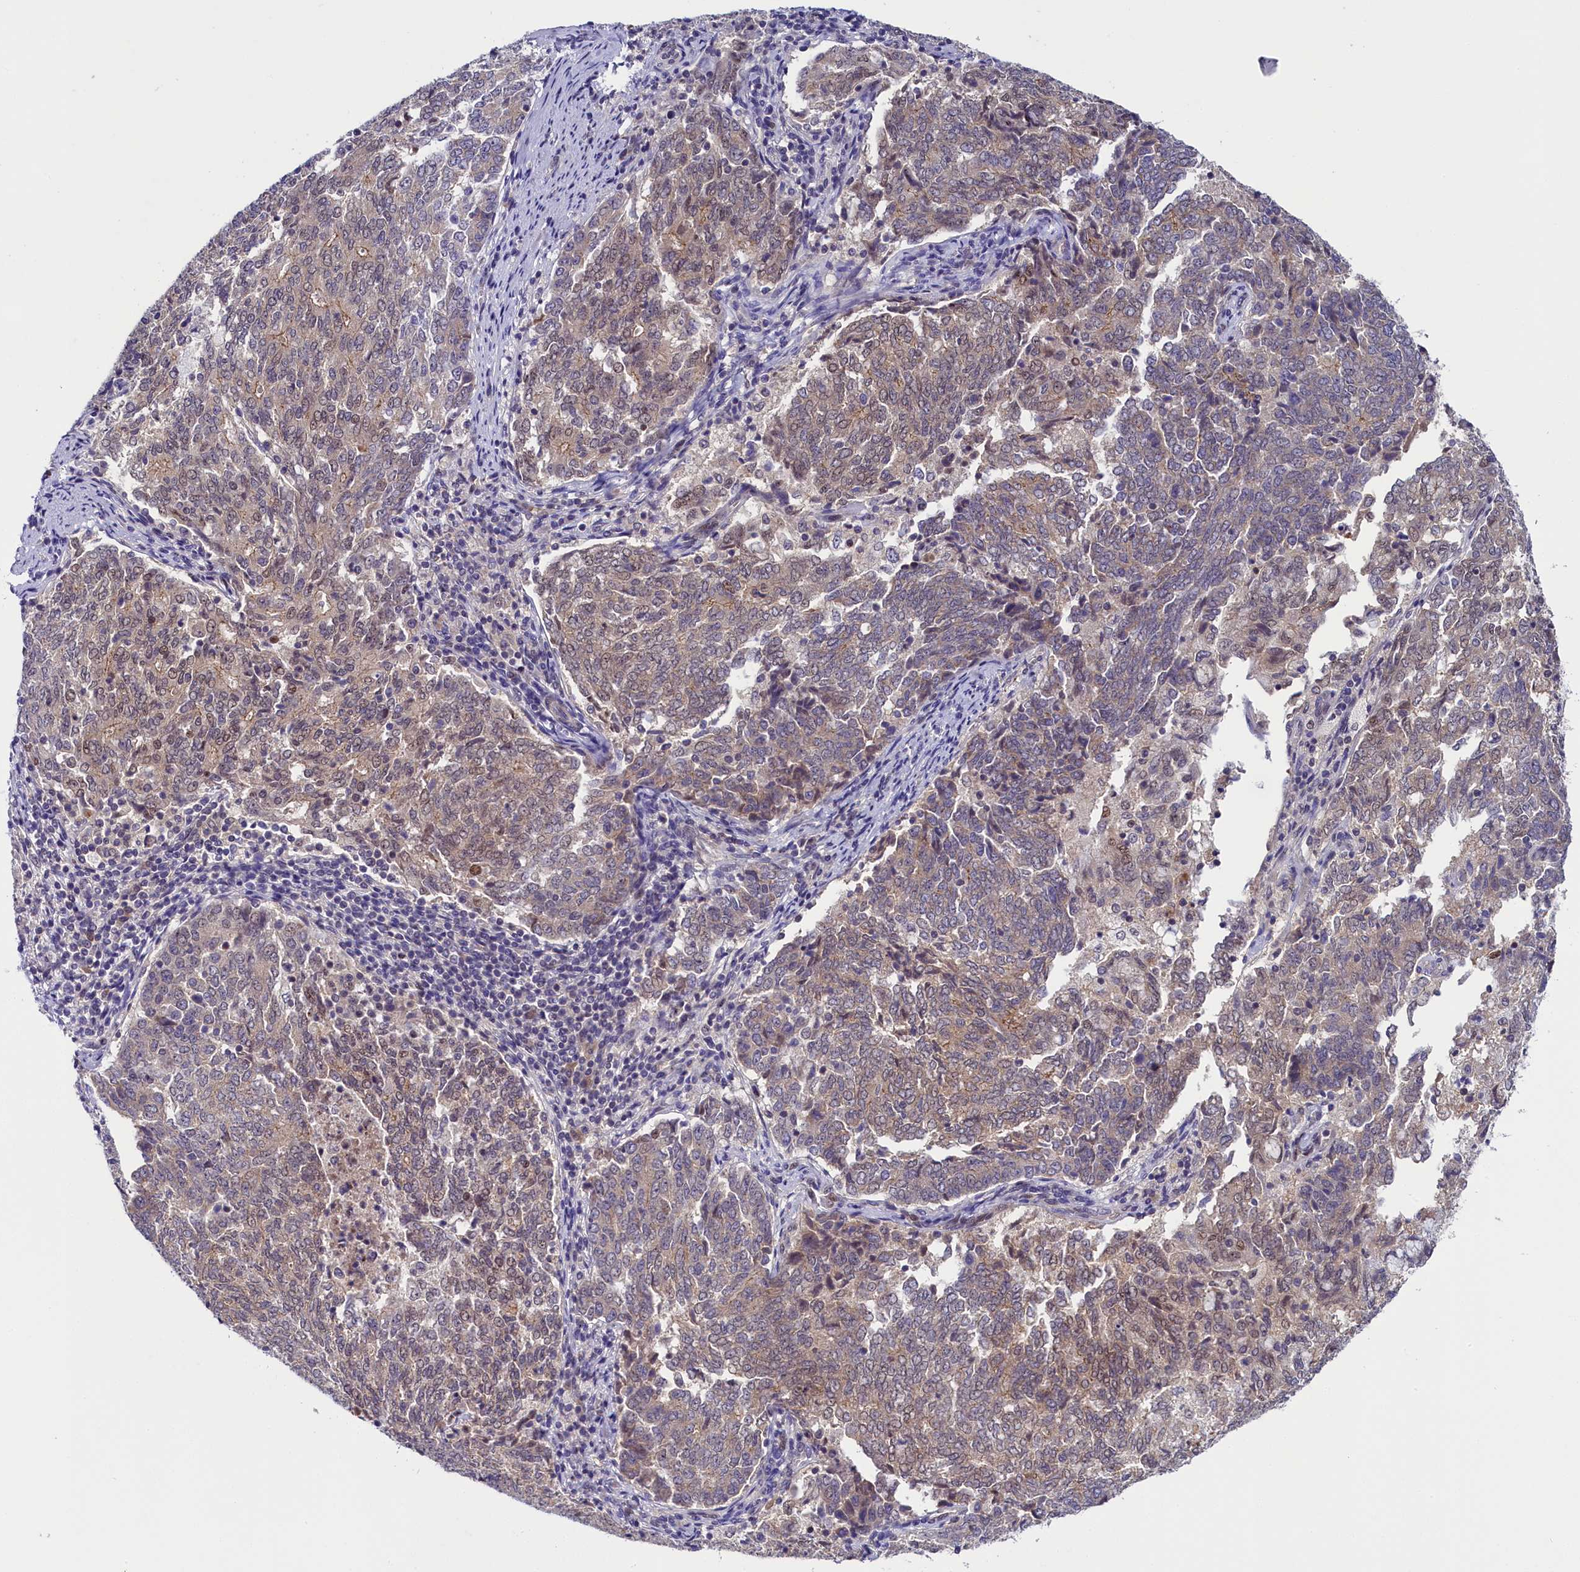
{"staining": {"intensity": "moderate", "quantity": "25%-75%", "location": "cytoplasmic/membranous"}, "tissue": "endometrial cancer", "cell_type": "Tumor cells", "image_type": "cancer", "snomed": [{"axis": "morphology", "description": "Adenocarcinoma, NOS"}, {"axis": "topography", "description": "Endometrium"}], "caption": "Immunohistochemical staining of endometrial adenocarcinoma demonstrates medium levels of moderate cytoplasmic/membranous positivity in approximately 25%-75% of tumor cells. (DAB (3,3'-diaminobenzidine) IHC with brightfield microscopy, high magnification).", "gene": "ENKD1", "patient": {"sex": "female", "age": 80}}